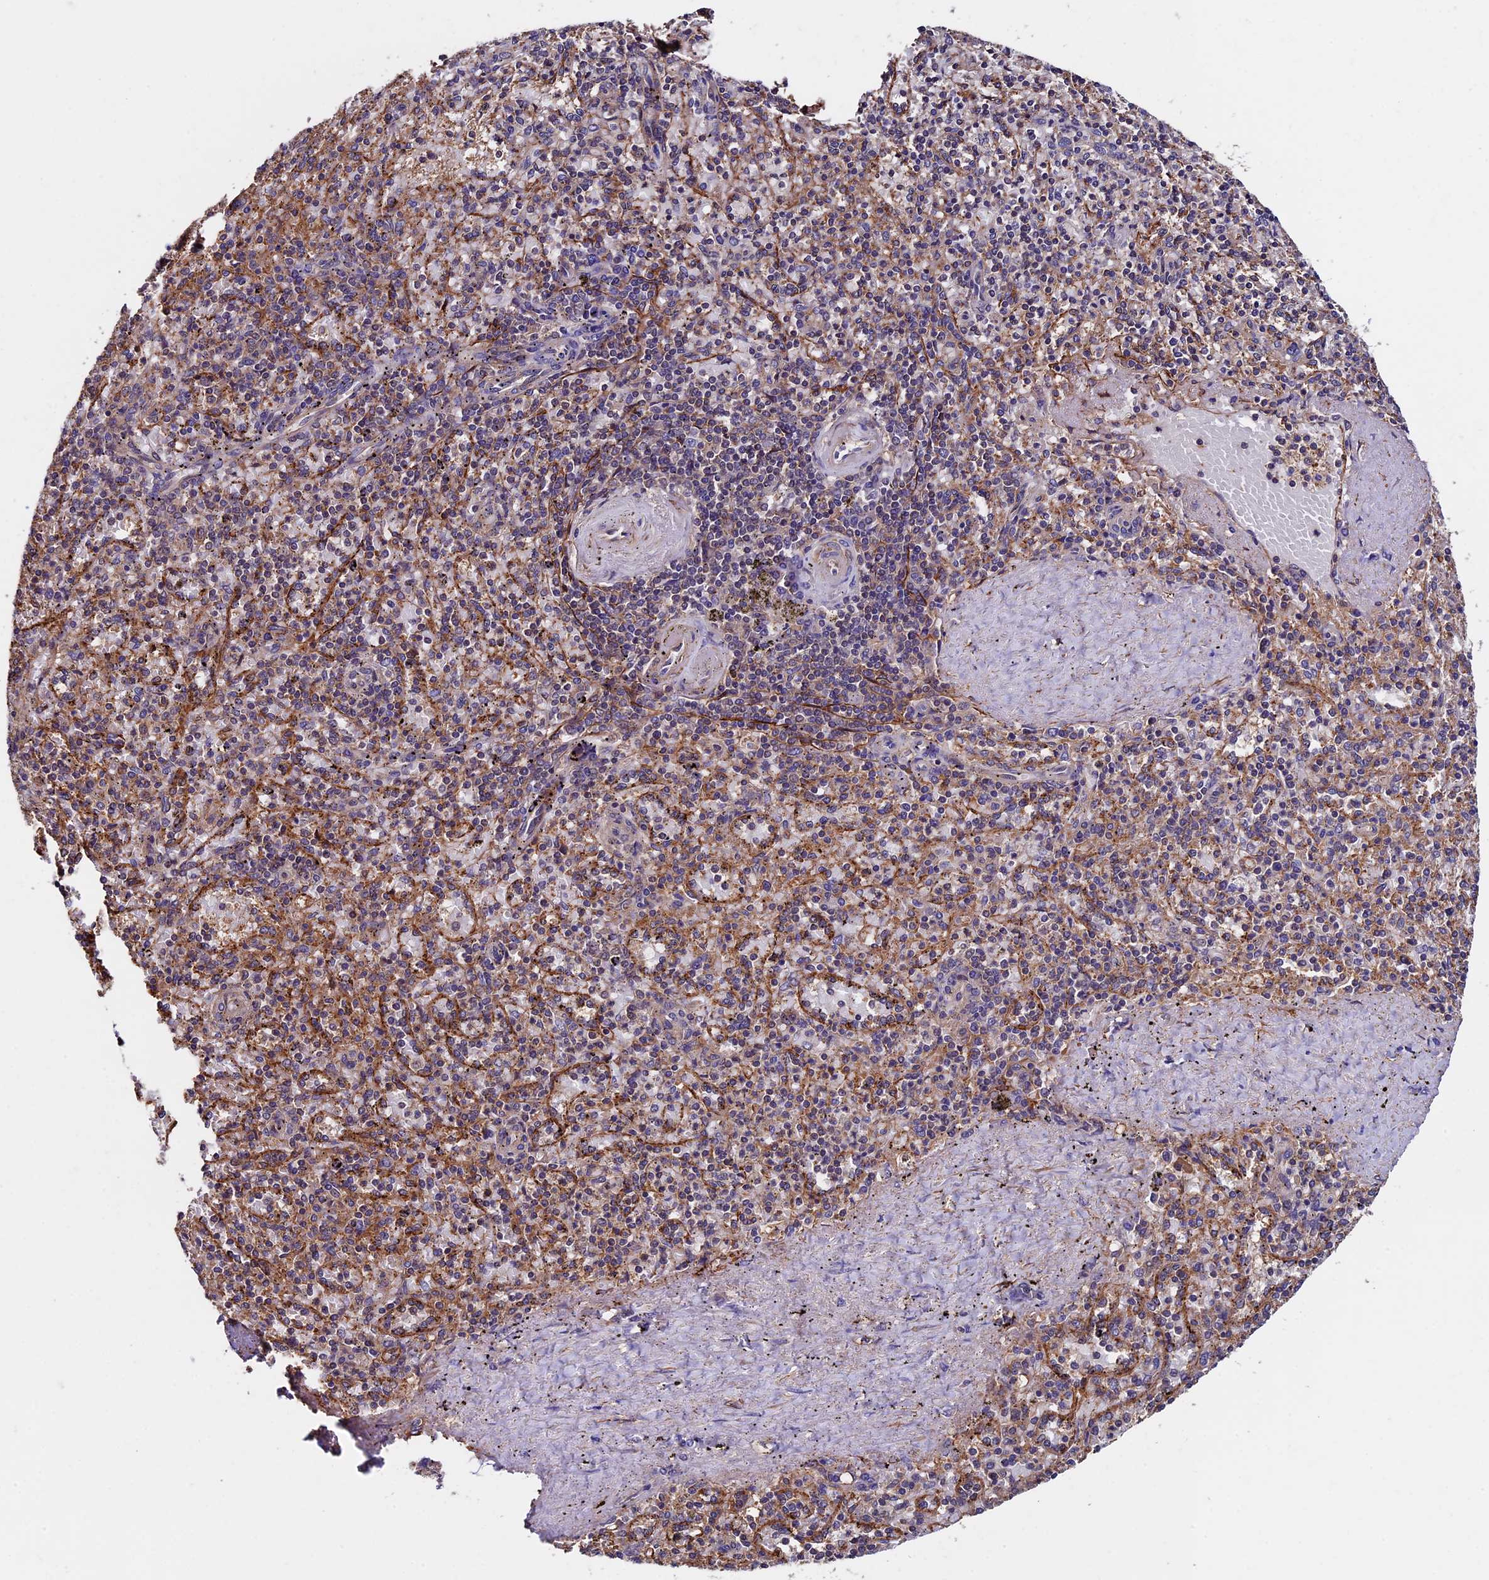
{"staining": {"intensity": "moderate", "quantity": "25%-75%", "location": "cytoplasmic/membranous"}, "tissue": "spleen", "cell_type": "Cells in red pulp", "image_type": "normal", "snomed": [{"axis": "morphology", "description": "Normal tissue, NOS"}, {"axis": "topography", "description": "Spleen"}], "caption": "Immunohistochemistry histopathology image of normal spleen: human spleen stained using IHC shows medium levels of moderate protein expression localized specifically in the cytoplasmic/membranous of cells in red pulp, appearing as a cytoplasmic/membranous brown color.", "gene": "SLC9A5", "patient": {"sex": "male", "age": 82}}